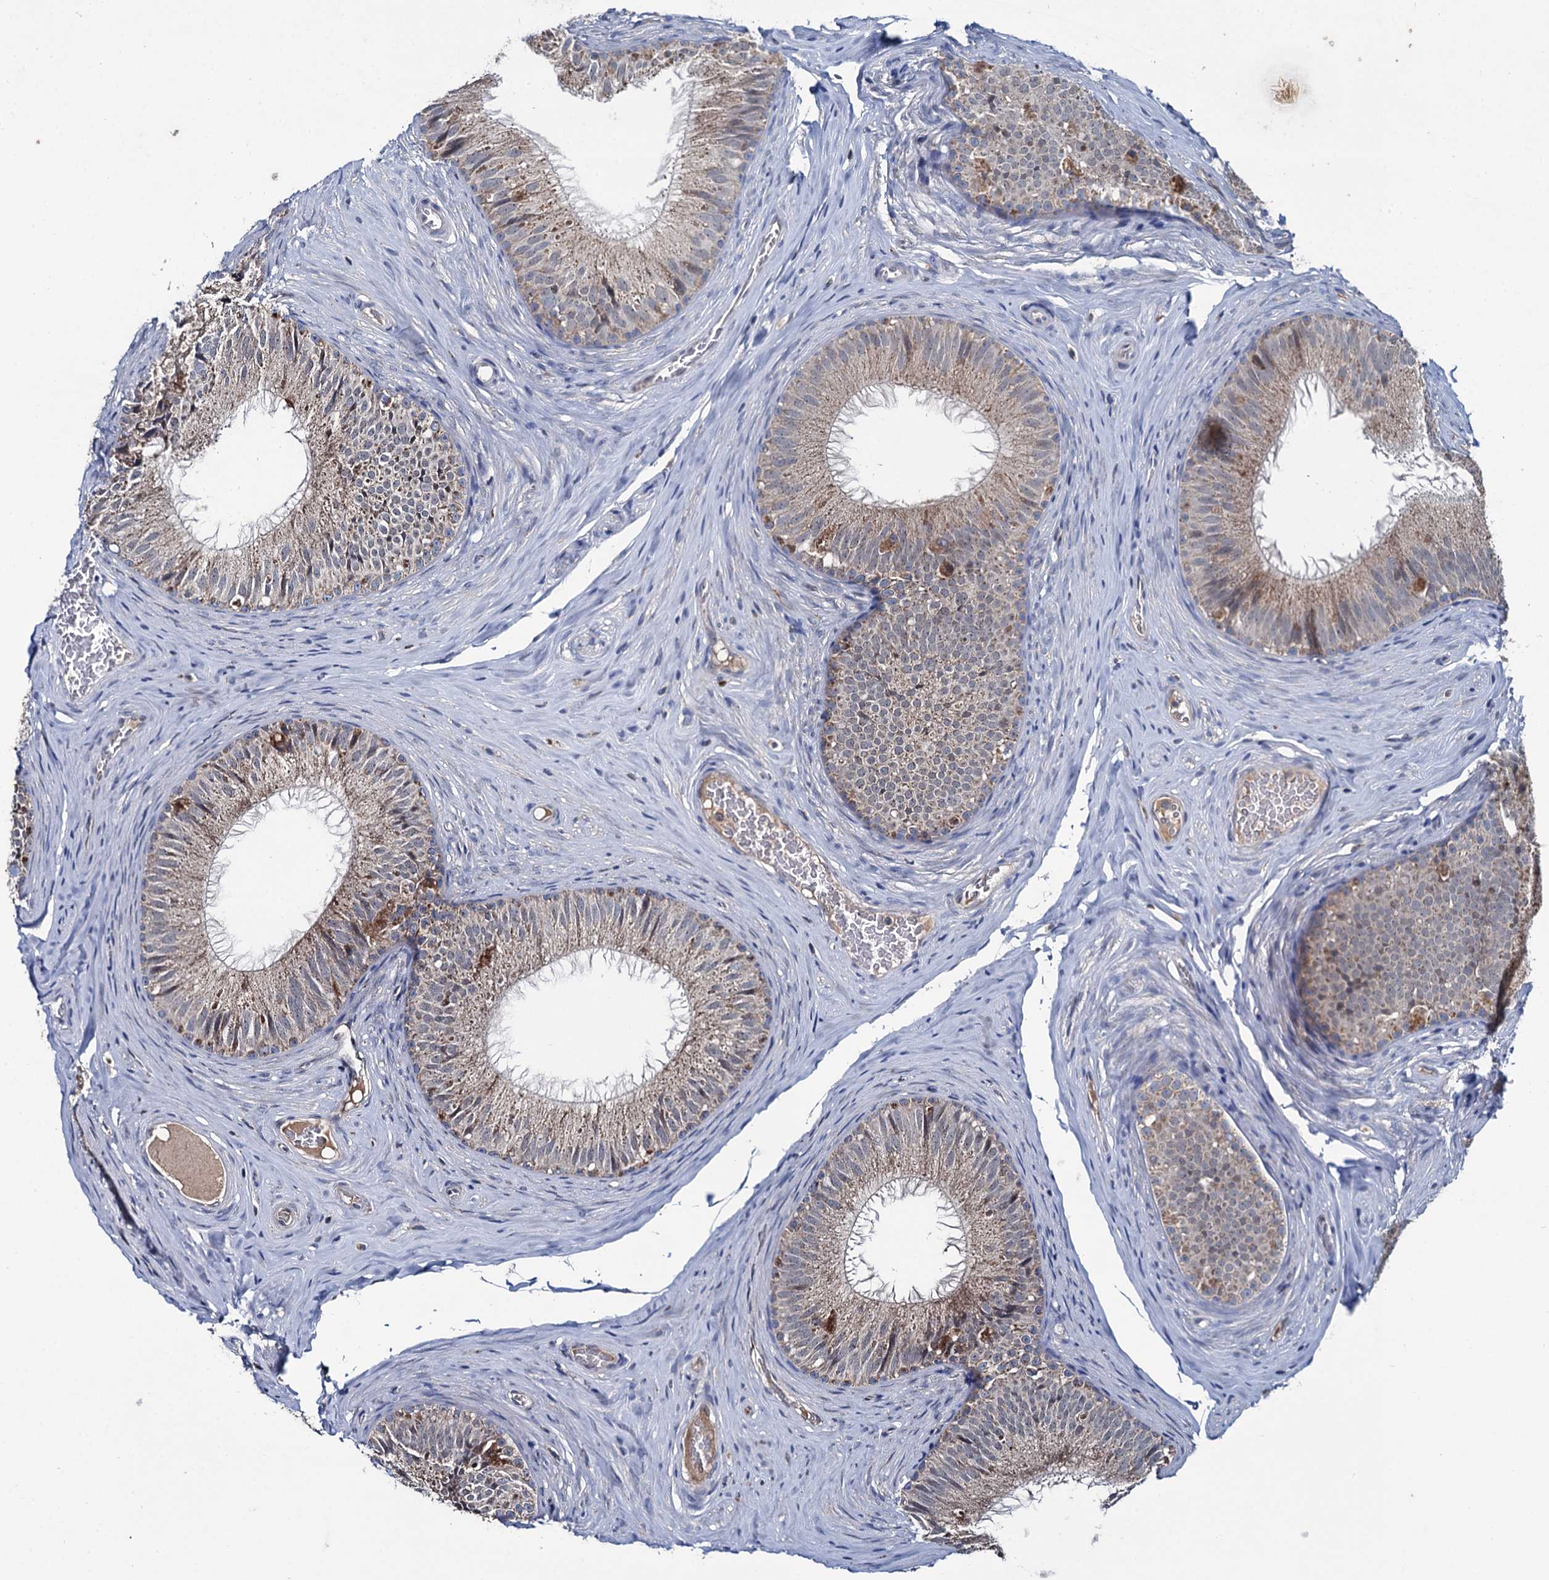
{"staining": {"intensity": "moderate", "quantity": "25%-75%", "location": "cytoplasmic/membranous"}, "tissue": "epididymis", "cell_type": "Glandular cells", "image_type": "normal", "snomed": [{"axis": "morphology", "description": "Normal tissue, NOS"}, {"axis": "topography", "description": "Epididymis"}], "caption": "An immunohistochemistry (IHC) image of normal tissue is shown. Protein staining in brown shows moderate cytoplasmic/membranous positivity in epididymis within glandular cells. (DAB = brown stain, brightfield microscopy at high magnification).", "gene": "METTL4", "patient": {"sex": "male", "age": 34}}